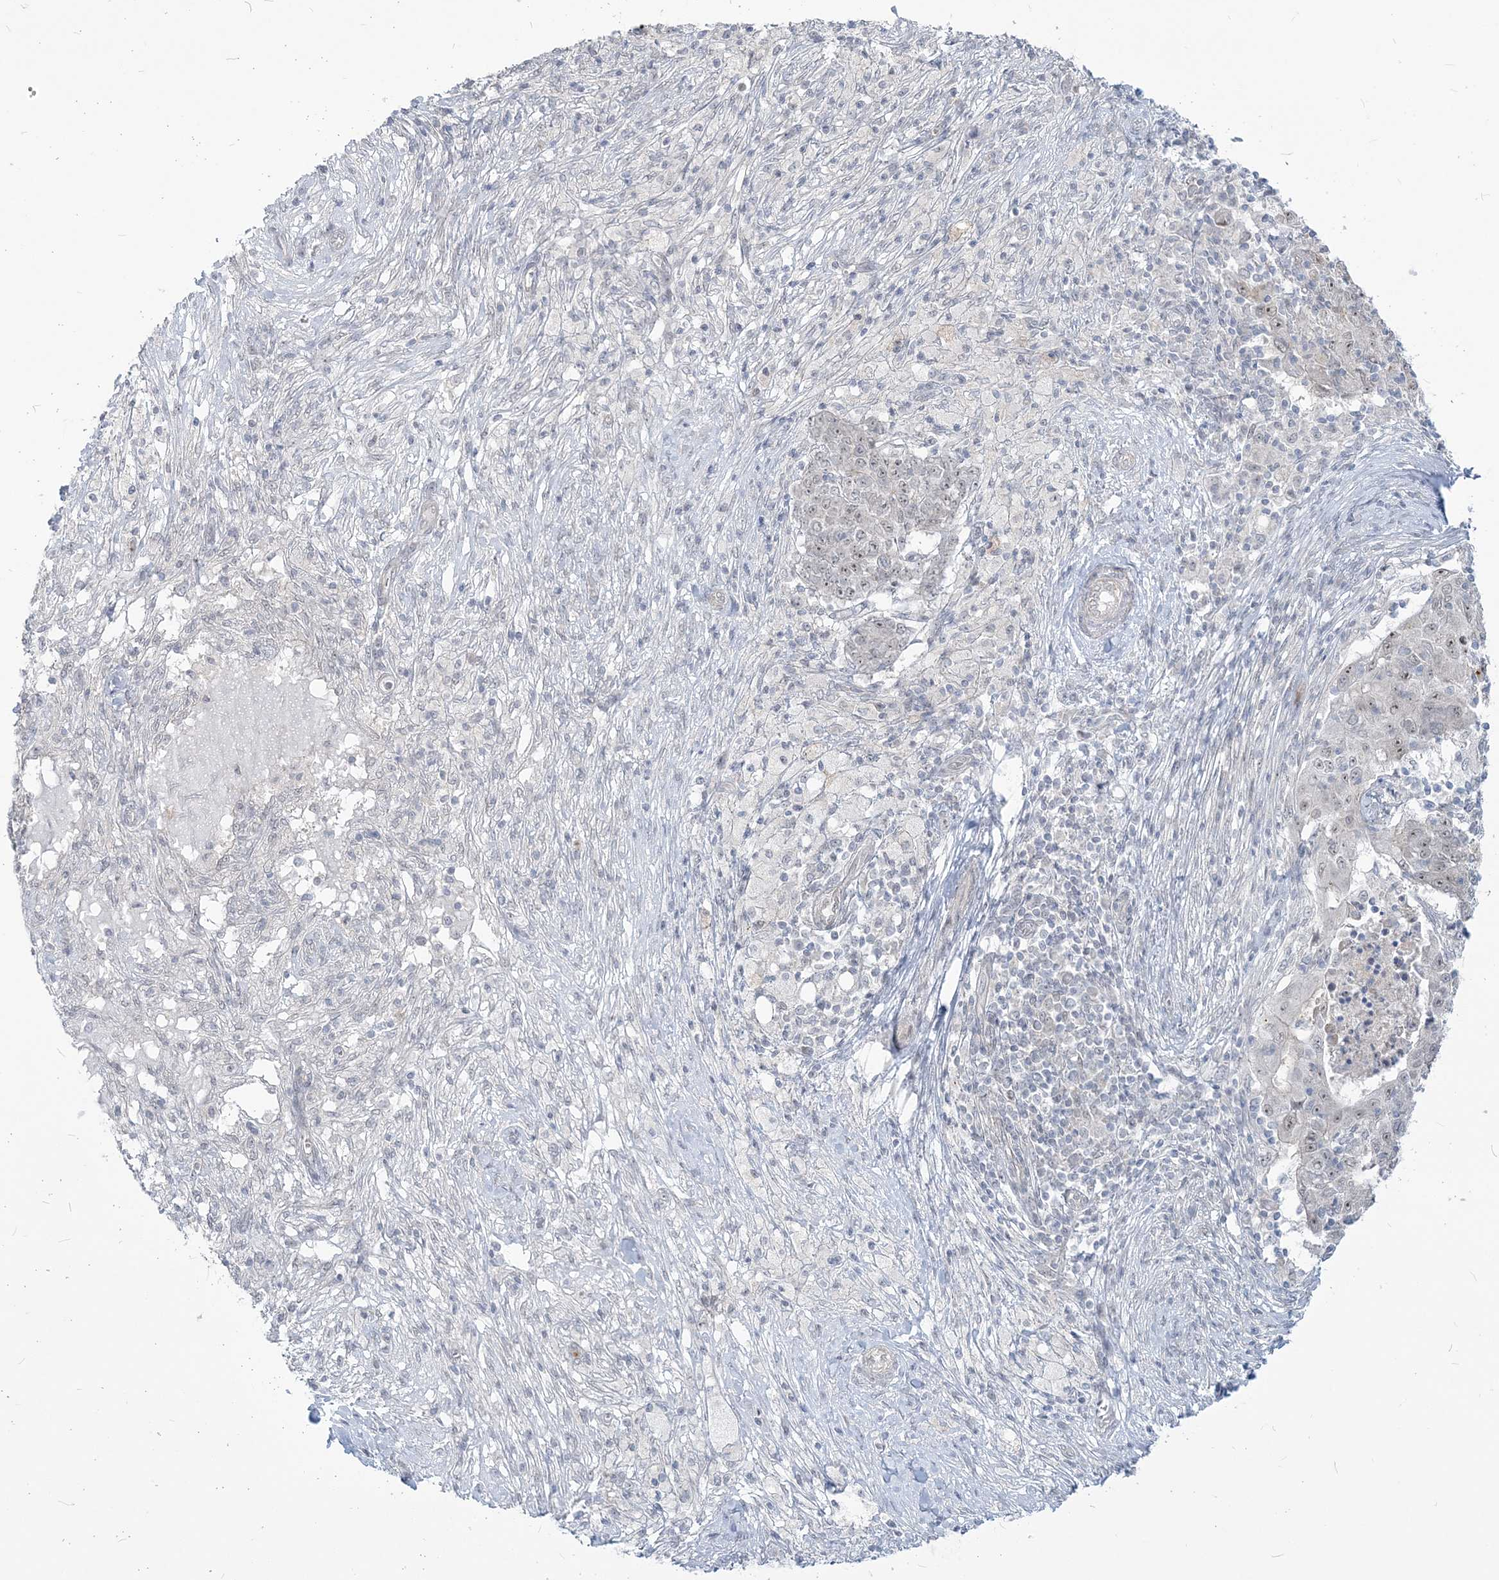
{"staining": {"intensity": "moderate", "quantity": "<25%", "location": "nuclear"}, "tissue": "ovarian cancer", "cell_type": "Tumor cells", "image_type": "cancer", "snomed": [{"axis": "morphology", "description": "Carcinoma, endometroid"}, {"axis": "topography", "description": "Ovary"}], "caption": "Immunohistochemistry (IHC) histopathology image of neoplastic tissue: endometroid carcinoma (ovarian) stained using immunohistochemistry (IHC) shows low levels of moderate protein expression localized specifically in the nuclear of tumor cells, appearing as a nuclear brown color.", "gene": "SDAD1", "patient": {"sex": "female", "age": 42}}